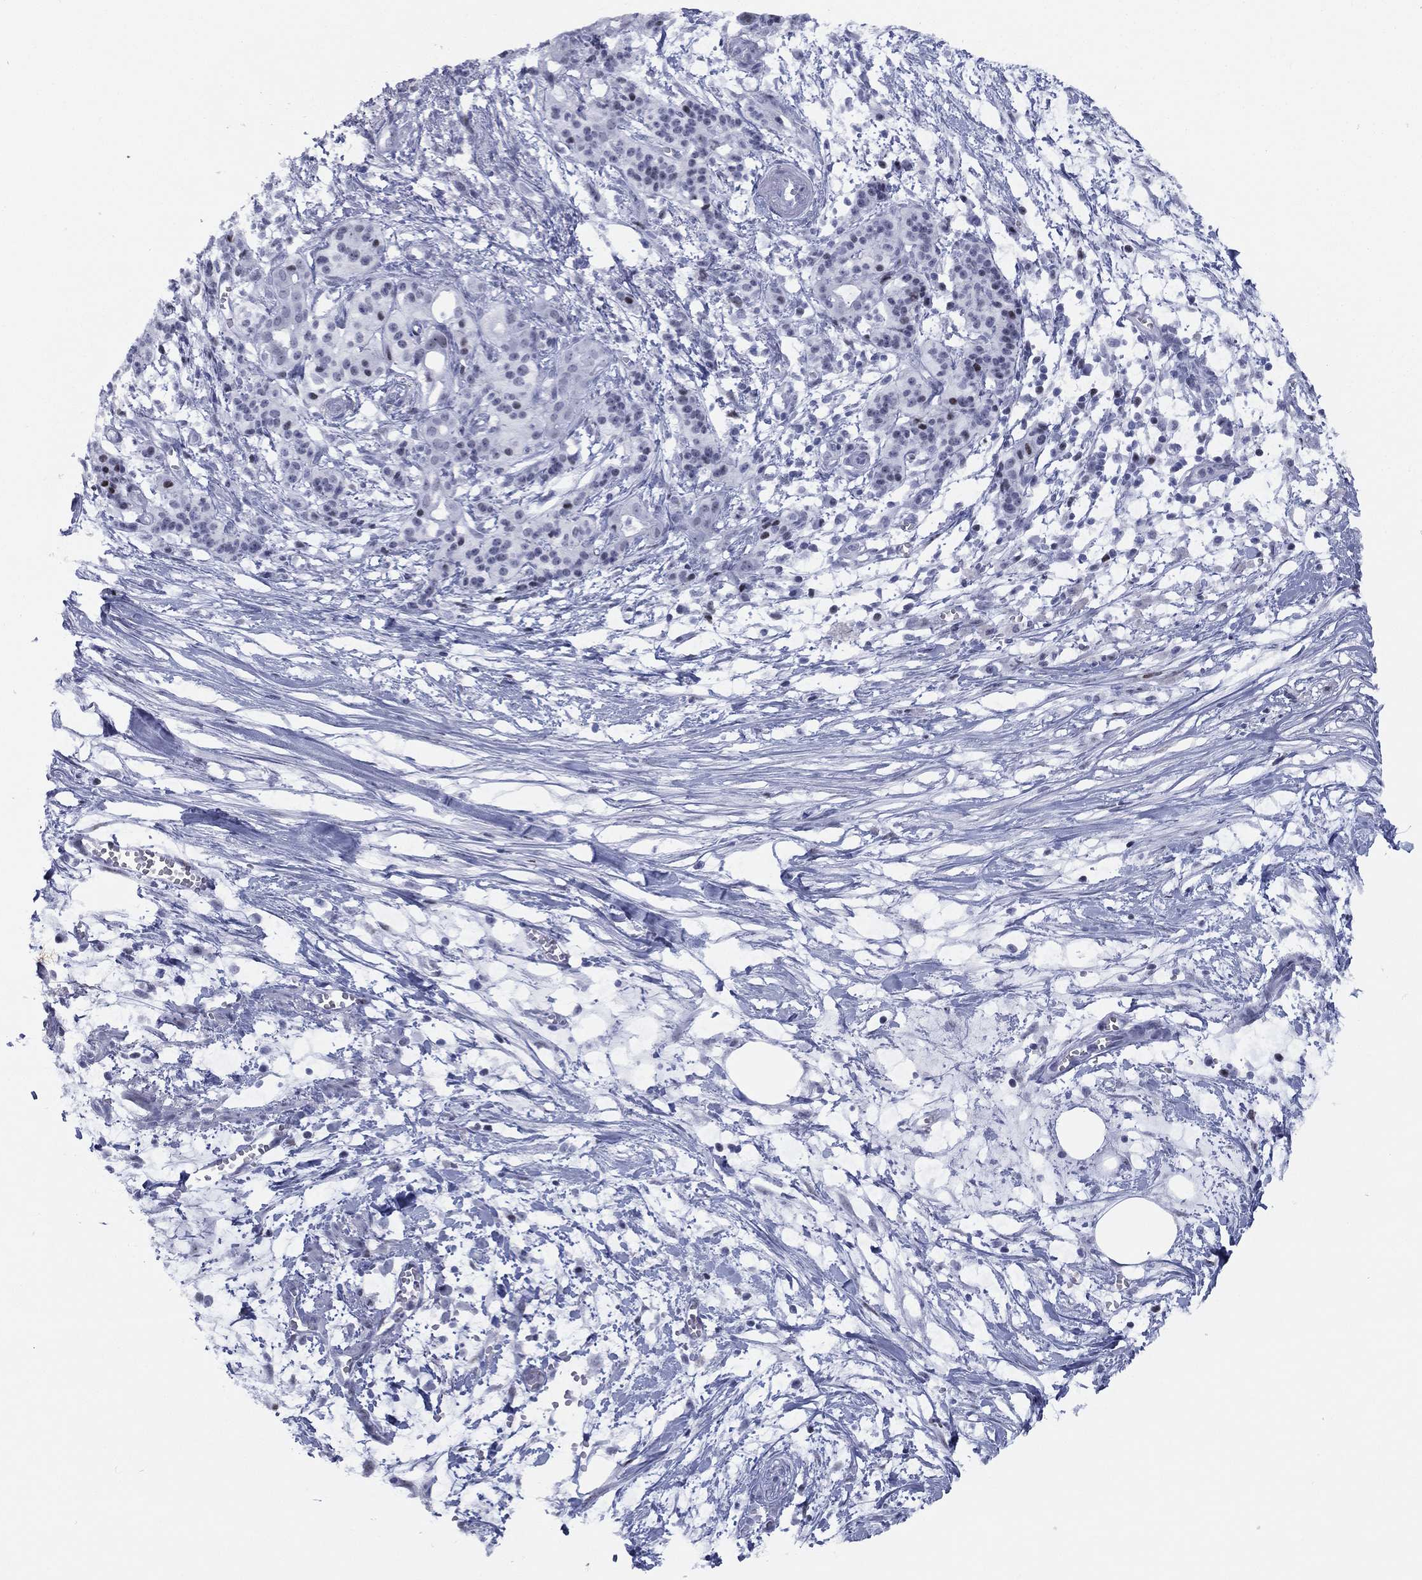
{"staining": {"intensity": "moderate", "quantity": "<25%", "location": "nuclear"}, "tissue": "pancreatic cancer", "cell_type": "Tumor cells", "image_type": "cancer", "snomed": [{"axis": "morphology", "description": "Normal tissue, NOS"}, {"axis": "morphology", "description": "Adenocarcinoma, NOS"}, {"axis": "topography", "description": "Pancreas"}], "caption": "This is an image of immunohistochemistry (IHC) staining of pancreatic adenocarcinoma, which shows moderate positivity in the nuclear of tumor cells.", "gene": "CYB561D2", "patient": {"sex": "female", "age": 58}}